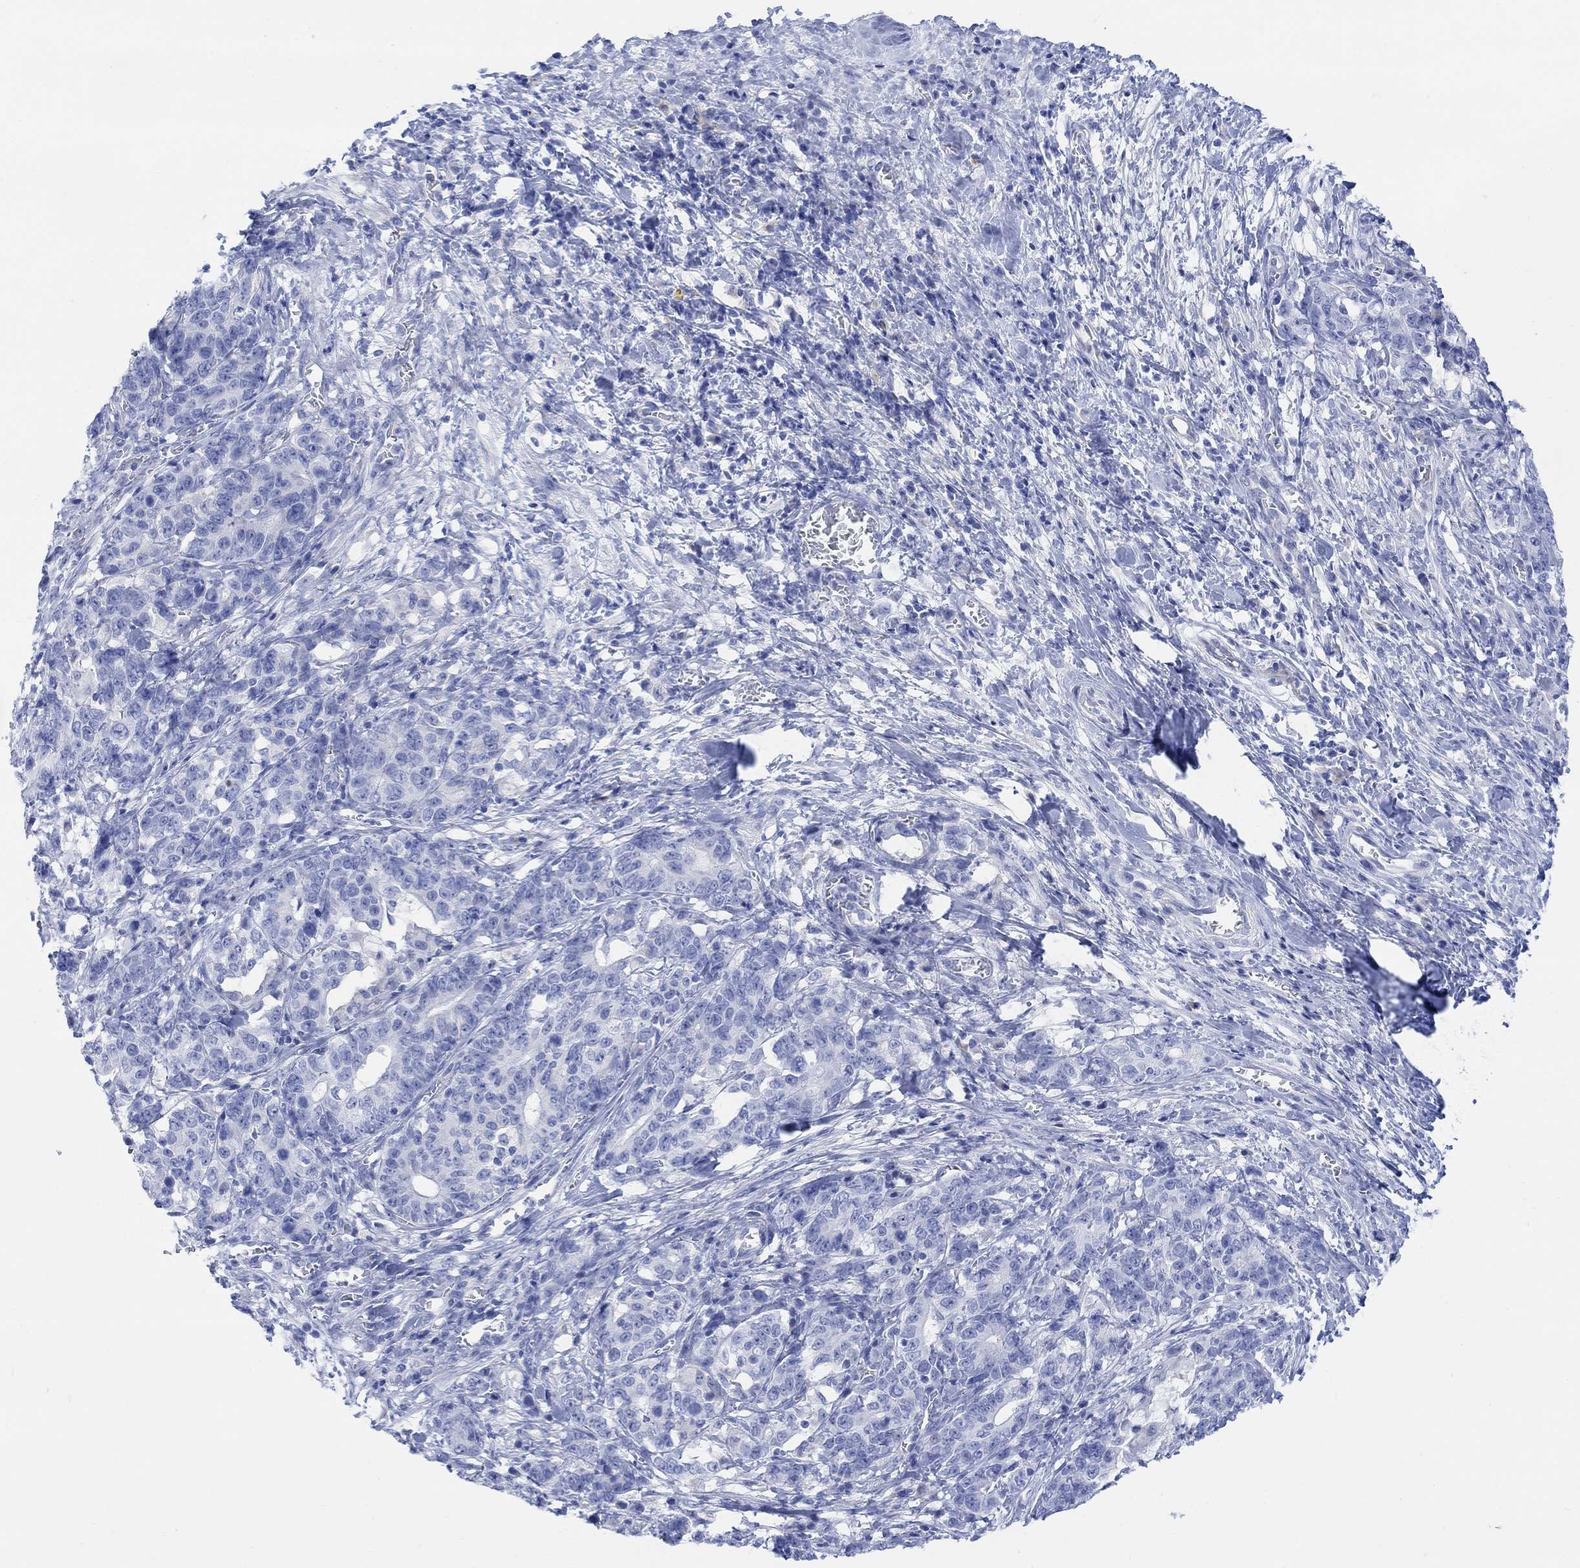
{"staining": {"intensity": "negative", "quantity": "none", "location": "none"}, "tissue": "stomach cancer", "cell_type": "Tumor cells", "image_type": "cancer", "snomed": [{"axis": "morphology", "description": "Normal tissue, NOS"}, {"axis": "morphology", "description": "Adenocarcinoma, NOS"}, {"axis": "topography", "description": "Stomach"}], "caption": "Adenocarcinoma (stomach) was stained to show a protein in brown. There is no significant positivity in tumor cells.", "gene": "GNG13", "patient": {"sex": "female", "age": 64}}